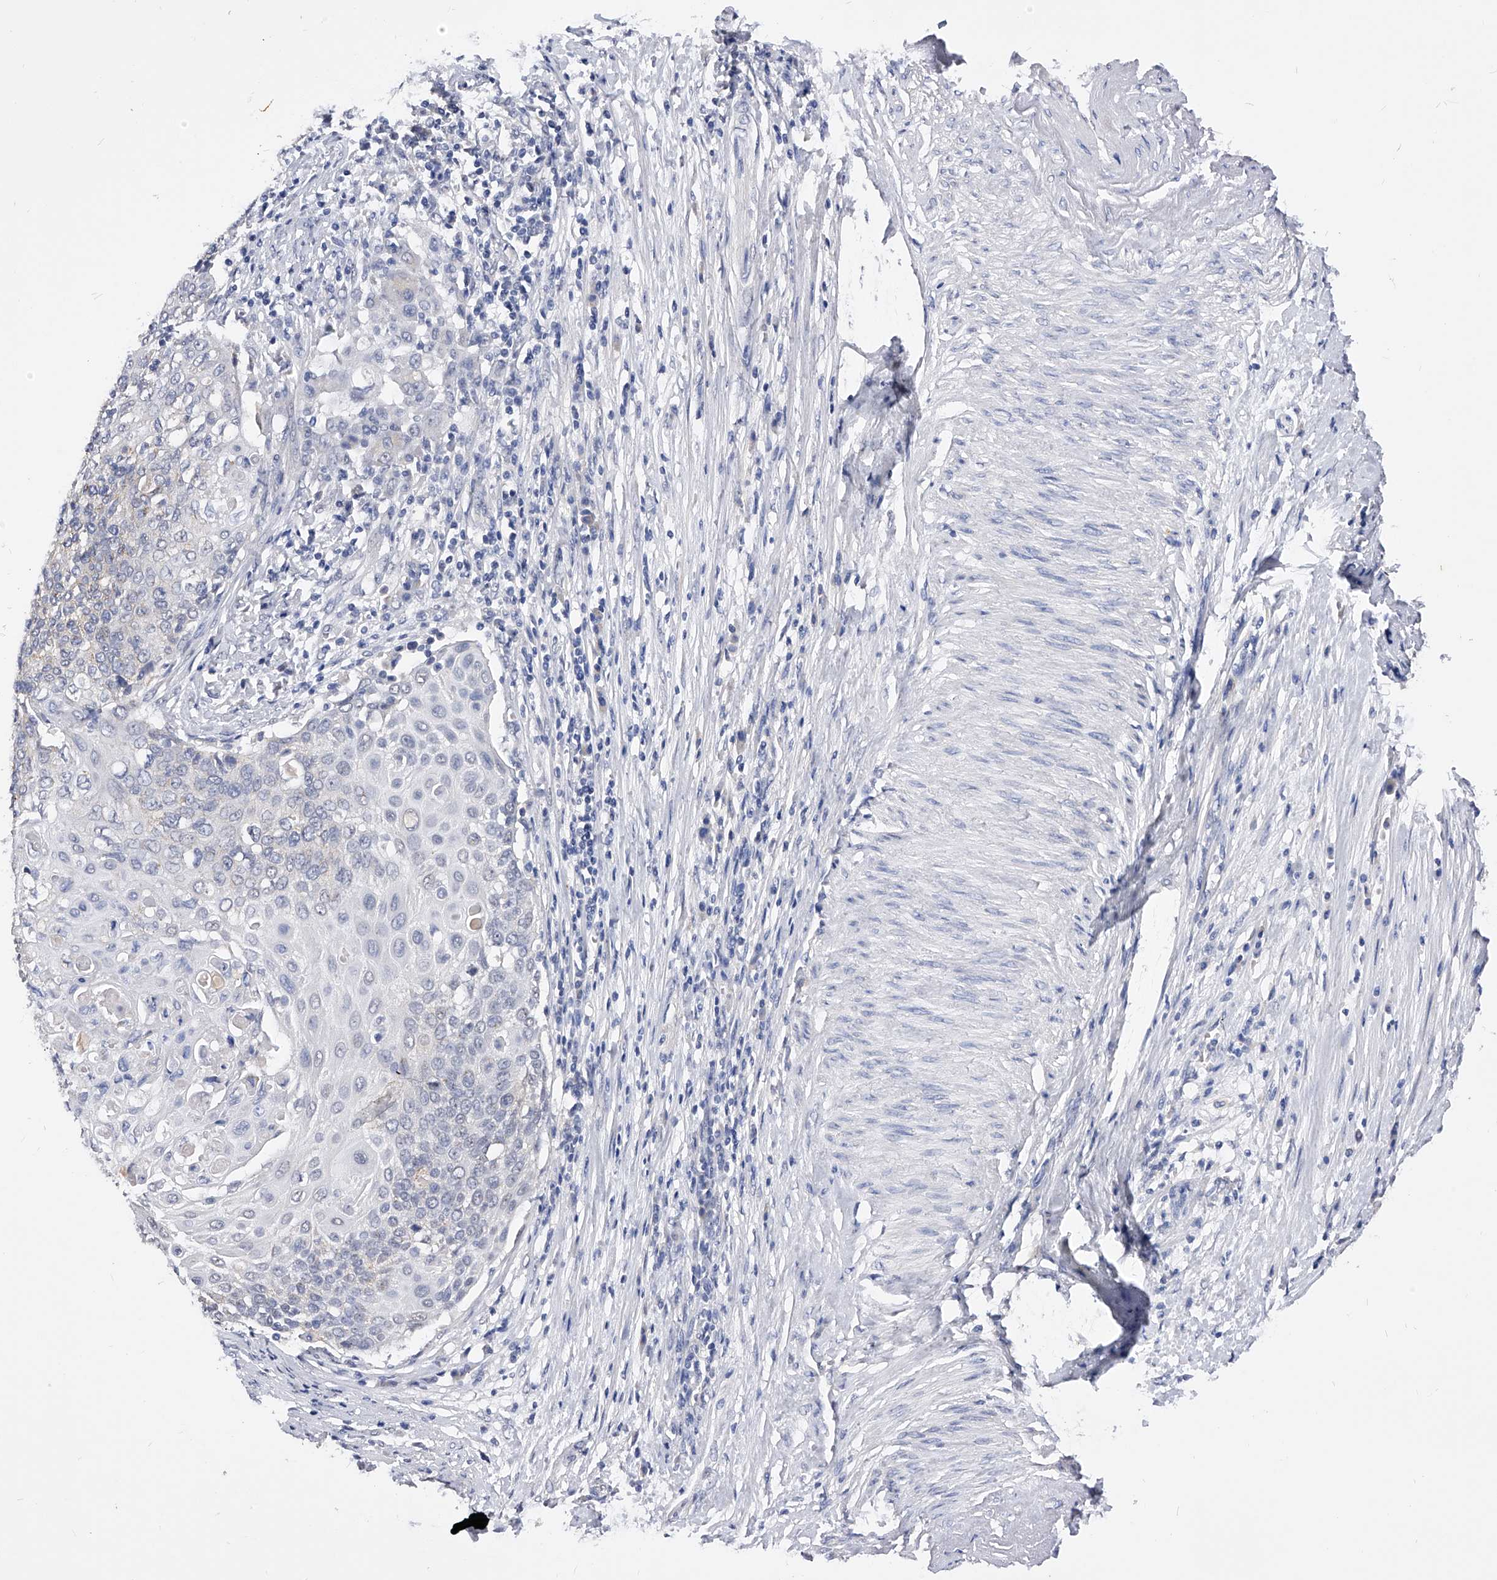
{"staining": {"intensity": "negative", "quantity": "none", "location": "none"}, "tissue": "cervical cancer", "cell_type": "Tumor cells", "image_type": "cancer", "snomed": [{"axis": "morphology", "description": "Squamous cell carcinoma, NOS"}, {"axis": "topography", "description": "Cervix"}], "caption": "High power microscopy histopathology image of an immunohistochemistry photomicrograph of cervical cancer (squamous cell carcinoma), revealing no significant expression in tumor cells. The staining was performed using DAB (3,3'-diaminobenzidine) to visualize the protein expression in brown, while the nuclei were stained in blue with hematoxylin (Magnification: 20x).", "gene": "ZNF529", "patient": {"sex": "female", "age": 39}}